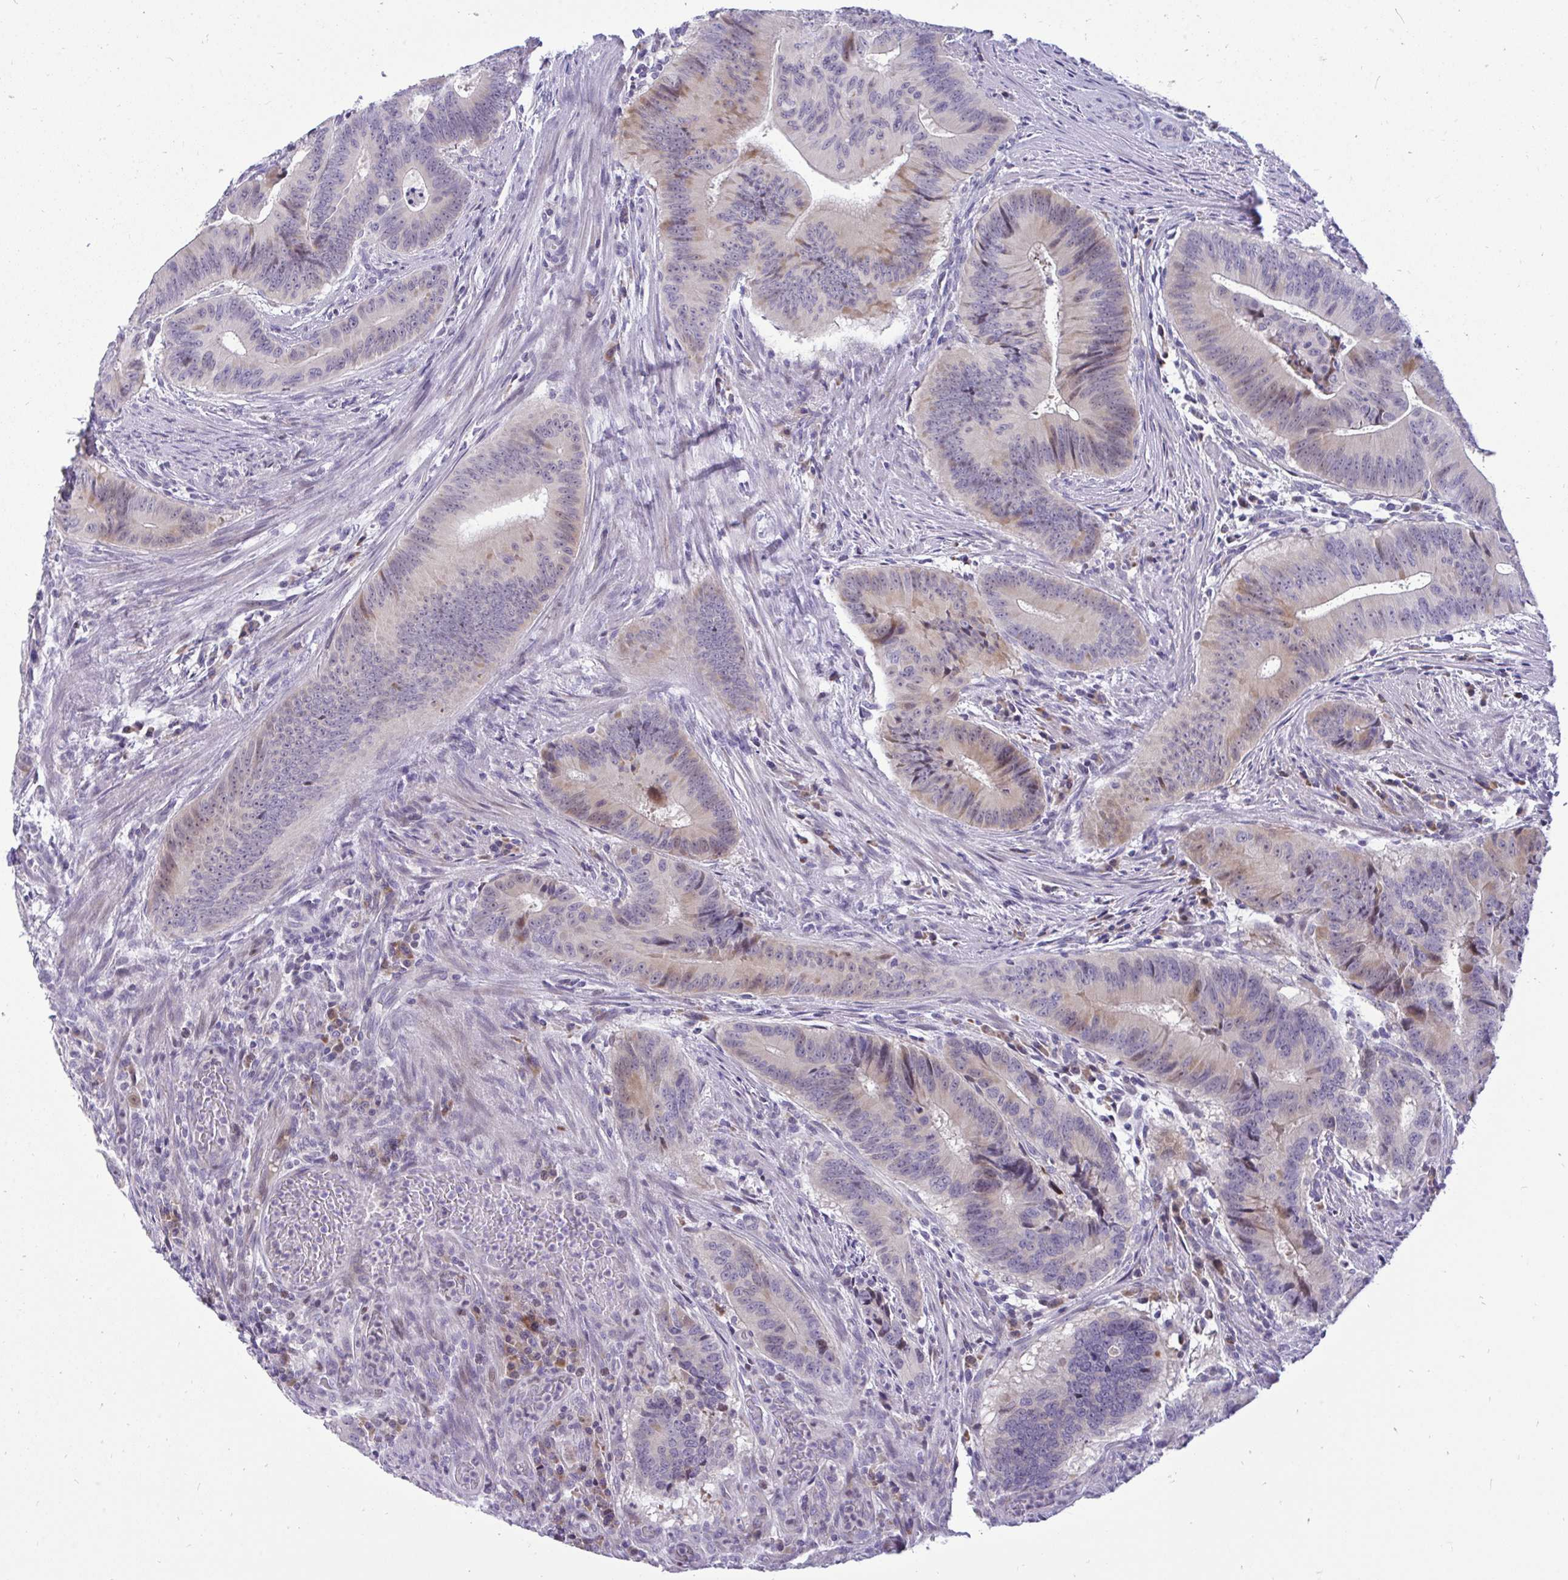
{"staining": {"intensity": "weak", "quantity": "<25%", "location": "cytoplasmic/membranous"}, "tissue": "colorectal cancer", "cell_type": "Tumor cells", "image_type": "cancer", "snomed": [{"axis": "morphology", "description": "Adenocarcinoma, NOS"}, {"axis": "topography", "description": "Colon"}], "caption": "IHC histopathology image of neoplastic tissue: human colorectal adenocarcinoma stained with DAB (3,3'-diaminobenzidine) reveals no significant protein expression in tumor cells.", "gene": "EPOP", "patient": {"sex": "male", "age": 62}}